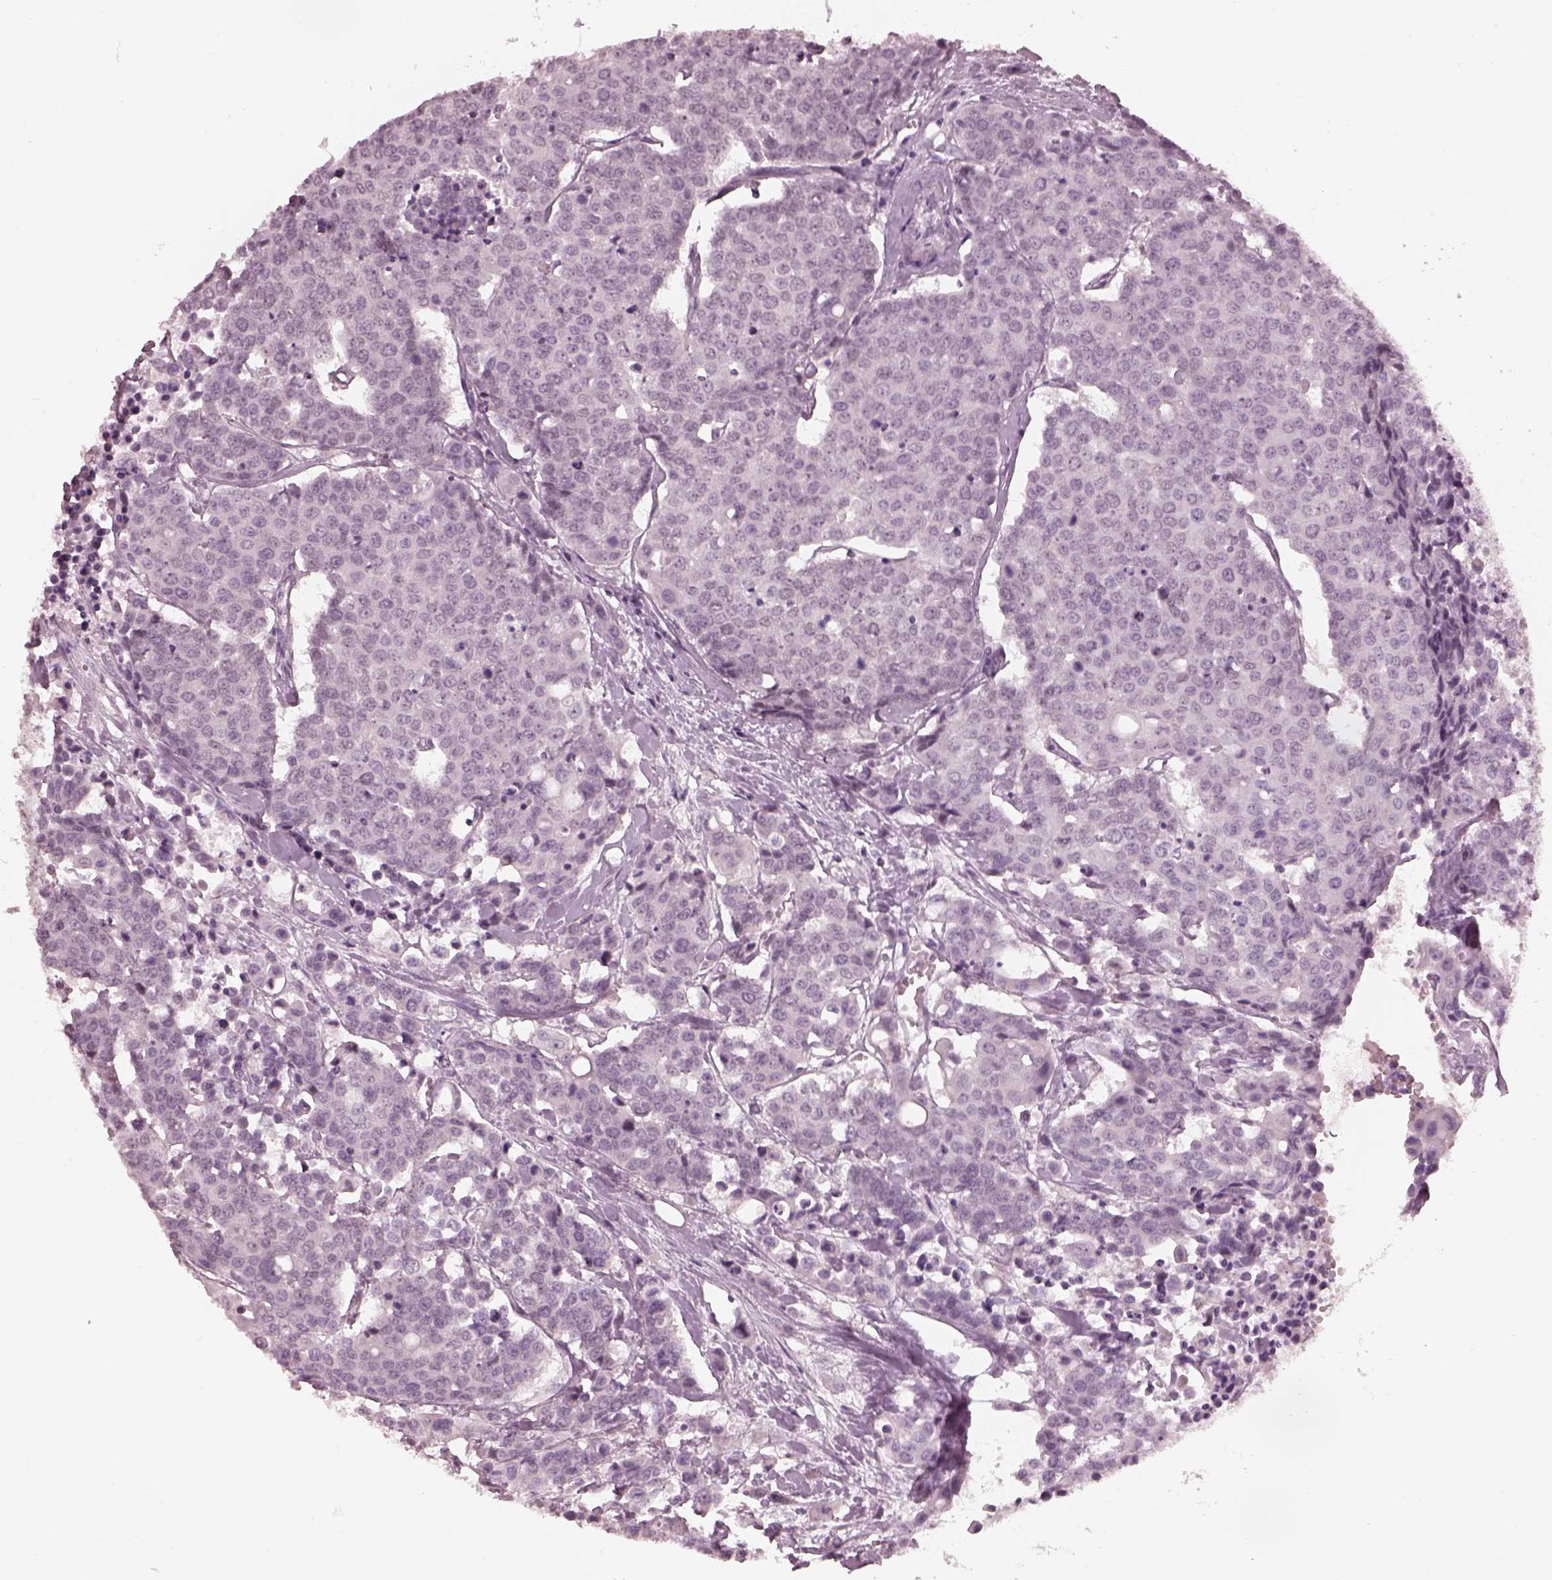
{"staining": {"intensity": "negative", "quantity": "none", "location": "none"}, "tissue": "carcinoid", "cell_type": "Tumor cells", "image_type": "cancer", "snomed": [{"axis": "morphology", "description": "Carcinoid, malignant, NOS"}, {"axis": "topography", "description": "Colon"}], "caption": "There is no significant staining in tumor cells of carcinoid (malignant).", "gene": "GARIN4", "patient": {"sex": "male", "age": 81}}